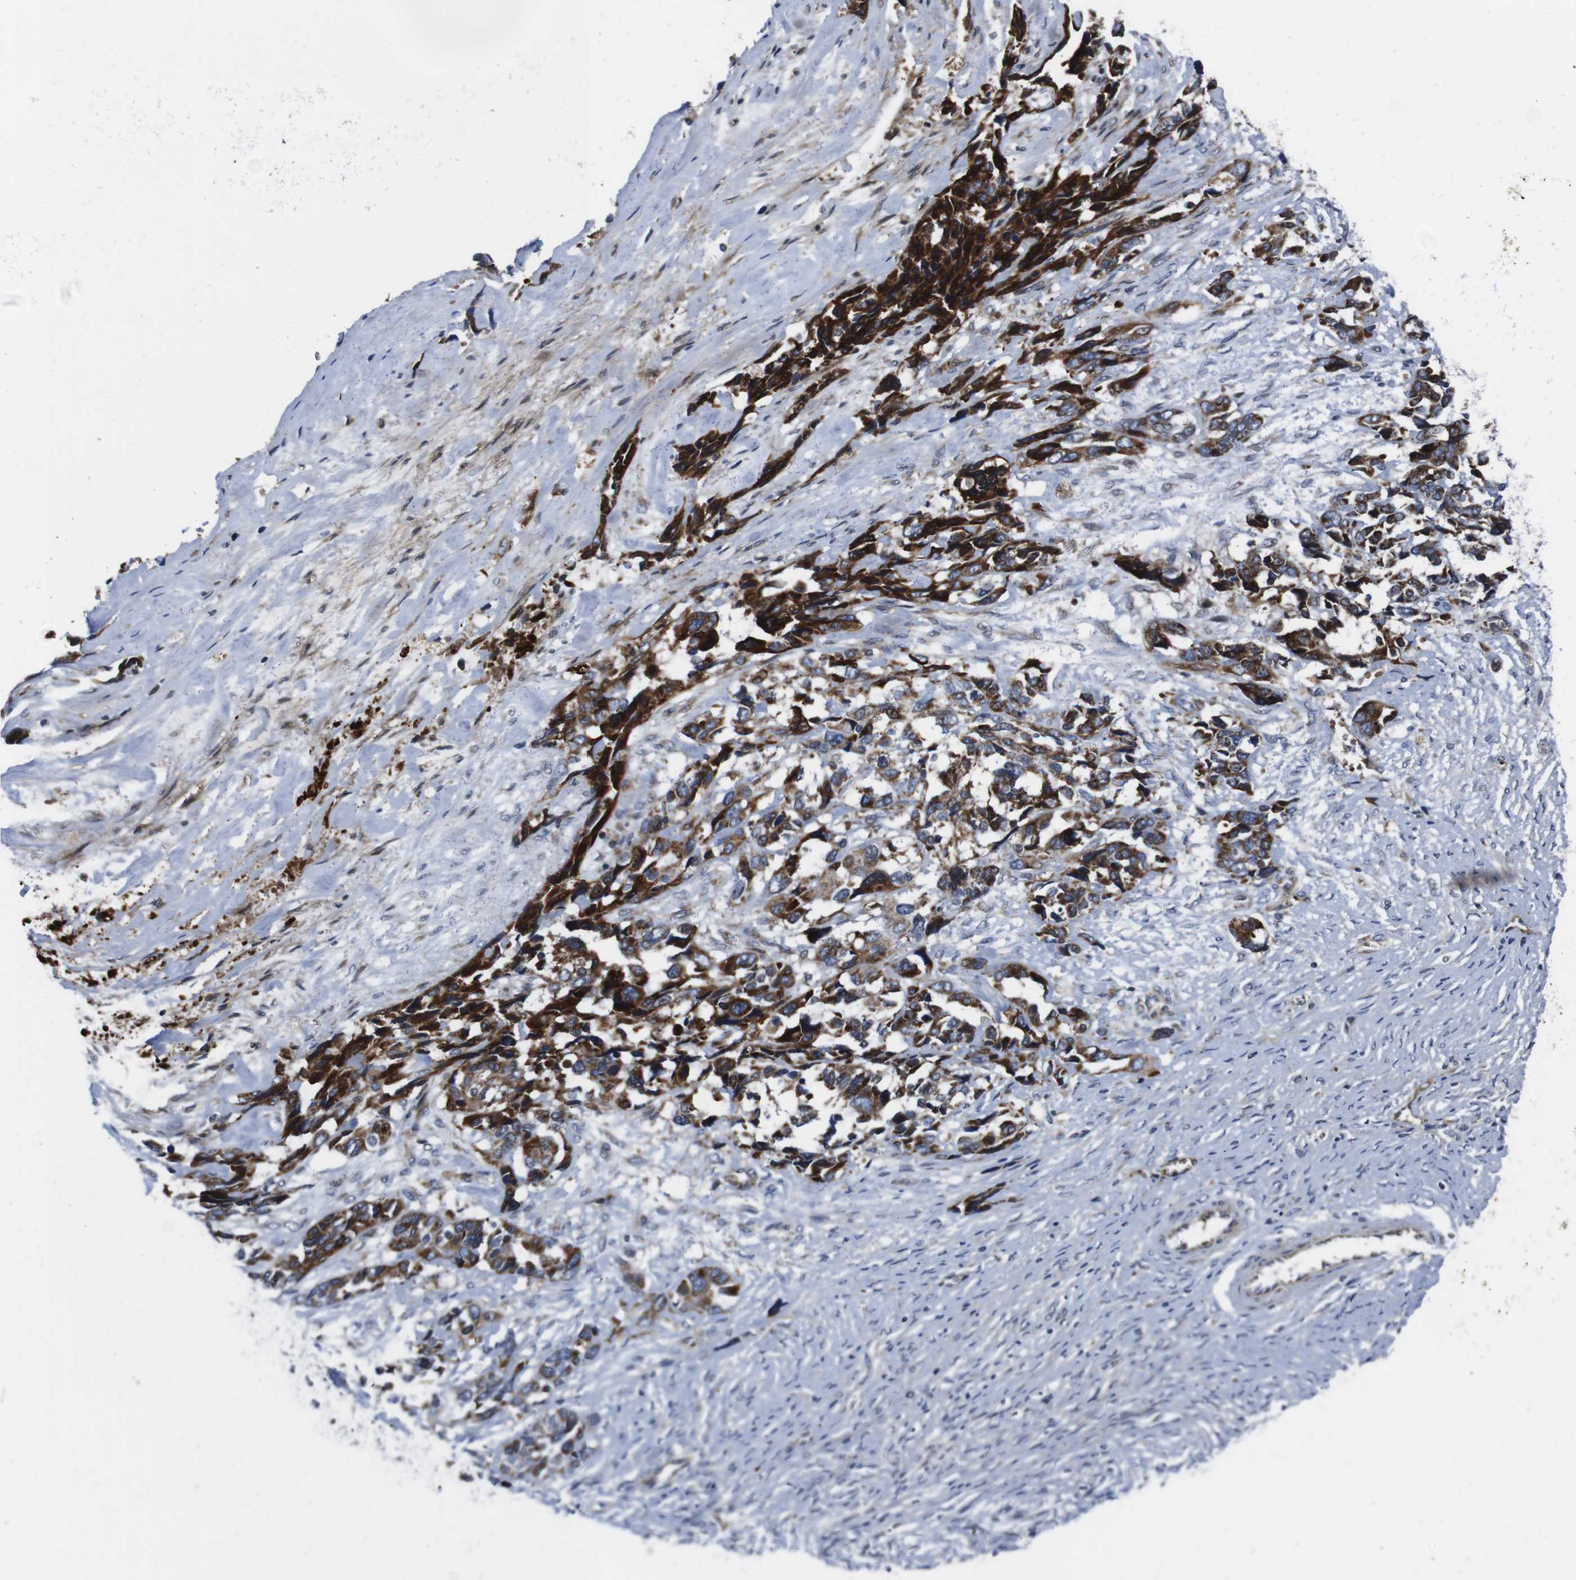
{"staining": {"intensity": "moderate", "quantity": ">75%", "location": "cytoplasmic/membranous"}, "tissue": "ovarian cancer", "cell_type": "Tumor cells", "image_type": "cancer", "snomed": [{"axis": "morphology", "description": "Cystadenocarcinoma, serous, NOS"}, {"axis": "topography", "description": "Ovary"}], "caption": "Immunohistochemistry (IHC) photomicrograph of neoplastic tissue: human ovarian cancer (serous cystadenocarcinoma) stained using IHC reveals medium levels of moderate protein expression localized specifically in the cytoplasmic/membranous of tumor cells, appearing as a cytoplasmic/membranous brown color.", "gene": "SMYD3", "patient": {"sex": "female", "age": 44}}